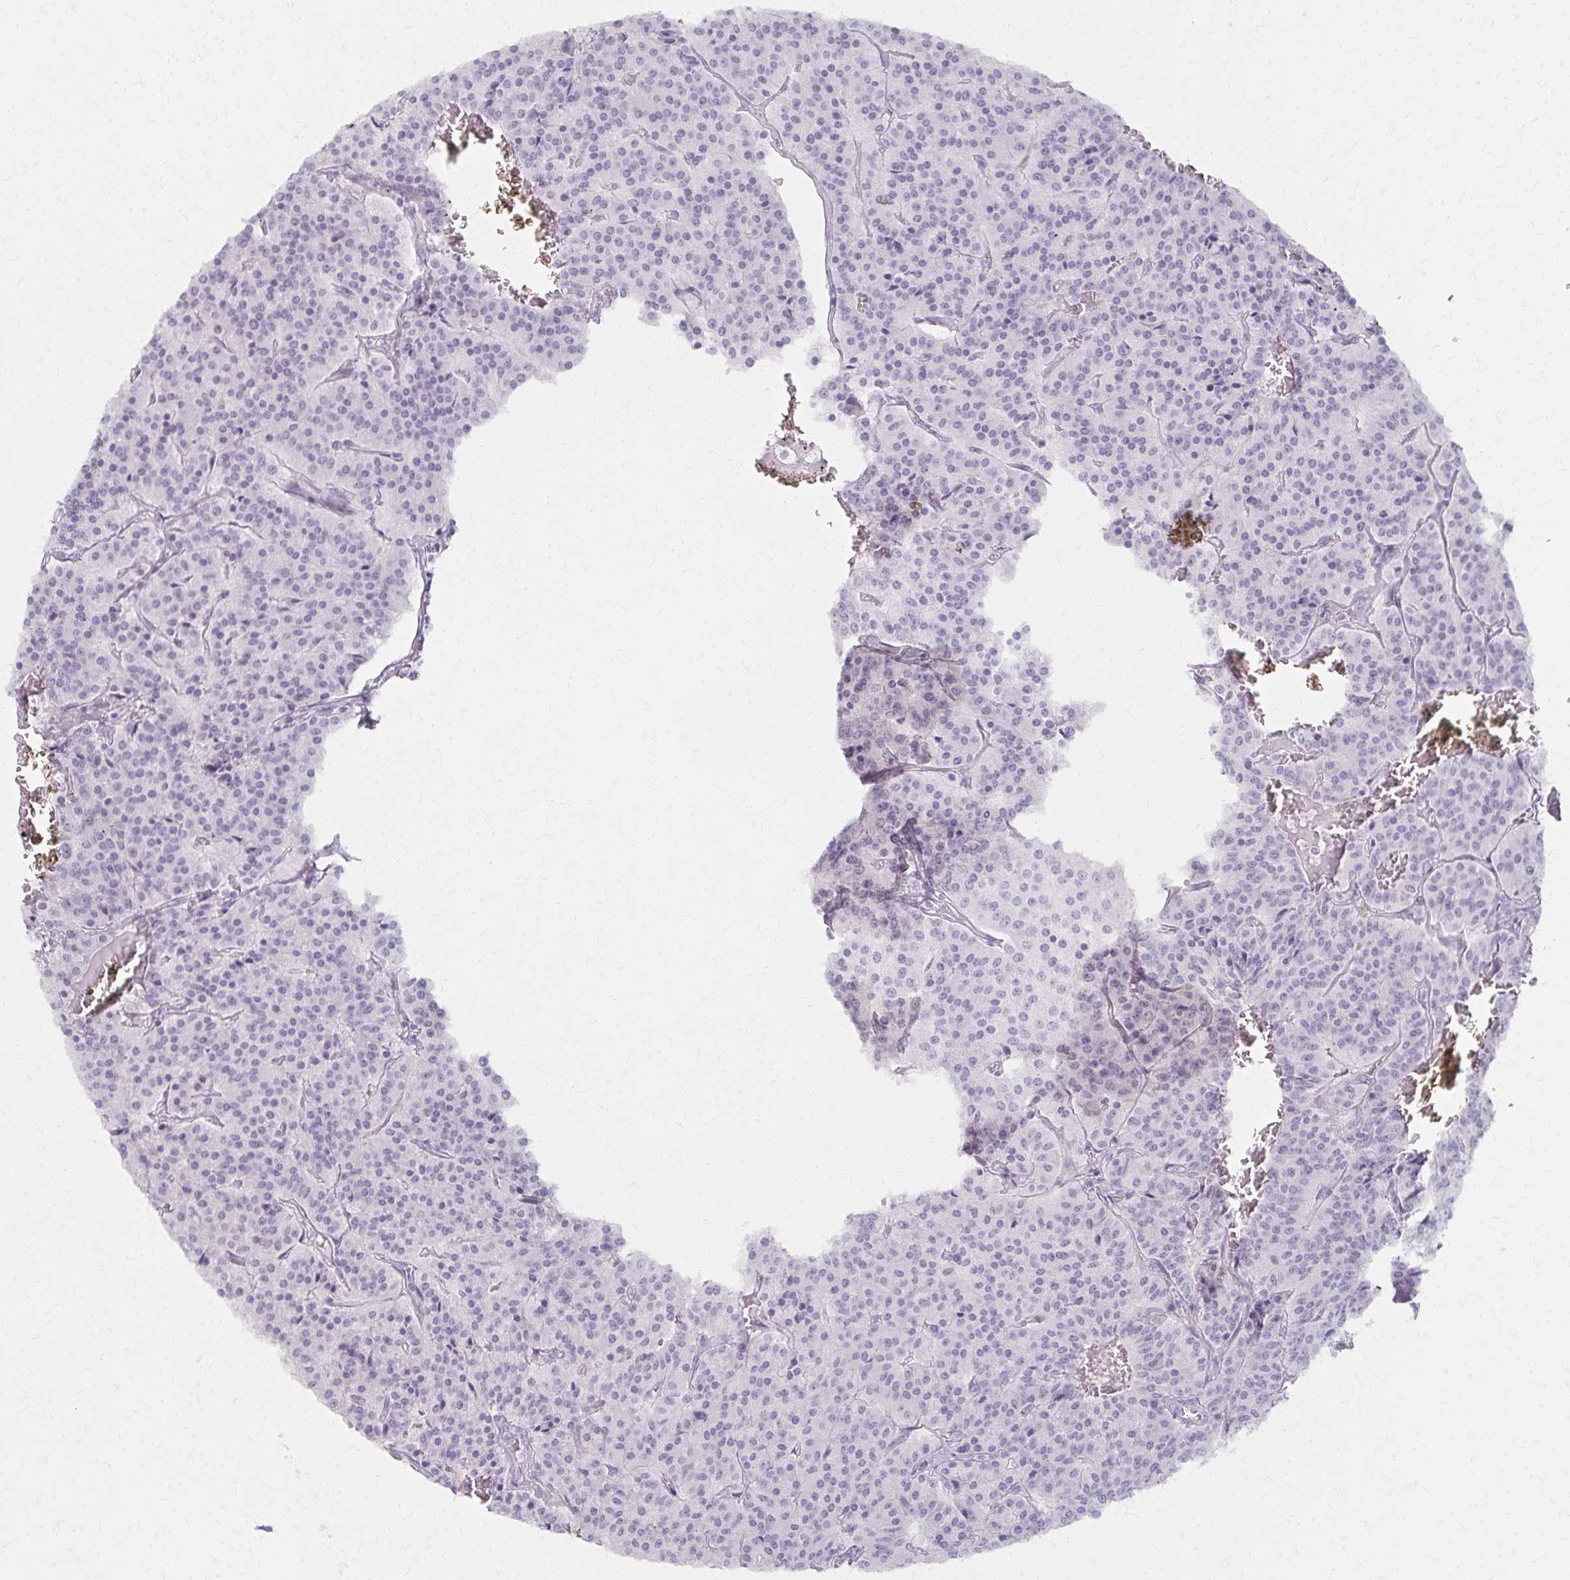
{"staining": {"intensity": "negative", "quantity": "none", "location": "none"}, "tissue": "carcinoid", "cell_type": "Tumor cells", "image_type": "cancer", "snomed": [{"axis": "morphology", "description": "Carcinoid, malignant, NOS"}, {"axis": "topography", "description": "Lung"}], "caption": "Tumor cells show no significant protein staining in carcinoid (malignant).", "gene": "MORC4", "patient": {"sex": "male", "age": 70}}